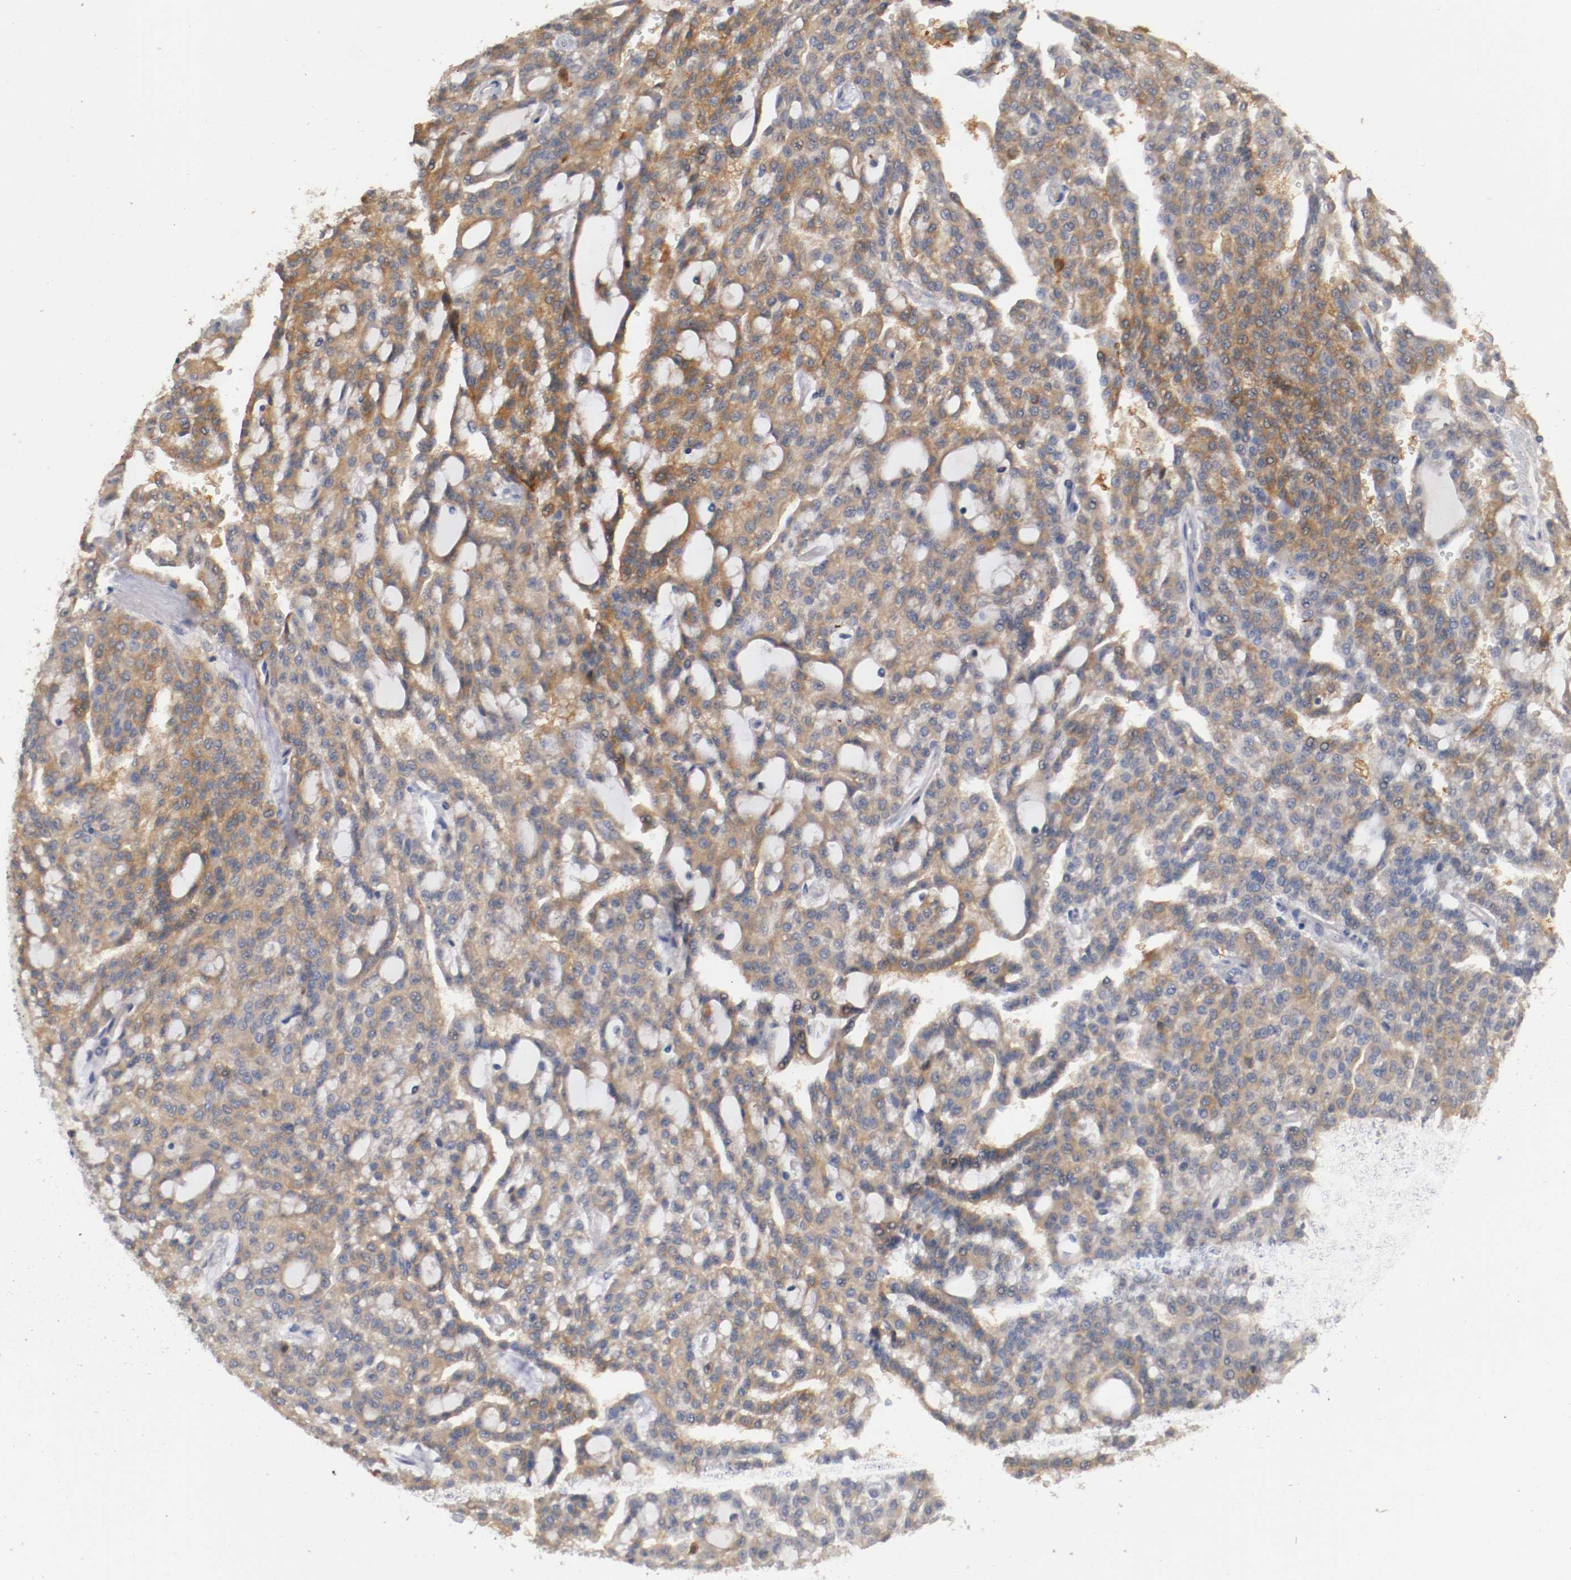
{"staining": {"intensity": "weak", "quantity": "25%-75%", "location": "cytoplasmic/membranous"}, "tissue": "renal cancer", "cell_type": "Tumor cells", "image_type": "cancer", "snomed": [{"axis": "morphology", "description": "Adenocarcinoma, NOS"}, {"axis": "topography", "description": "Kidney"}], "caption": "There is low levels of weak cytoplasmic/membranous positivity in tumor cells of renal cancer, as demonstrated by immunohistochemical staining (brown color).", "gene": "RBM23", "patient": {"sex": "male", "age": 63}}